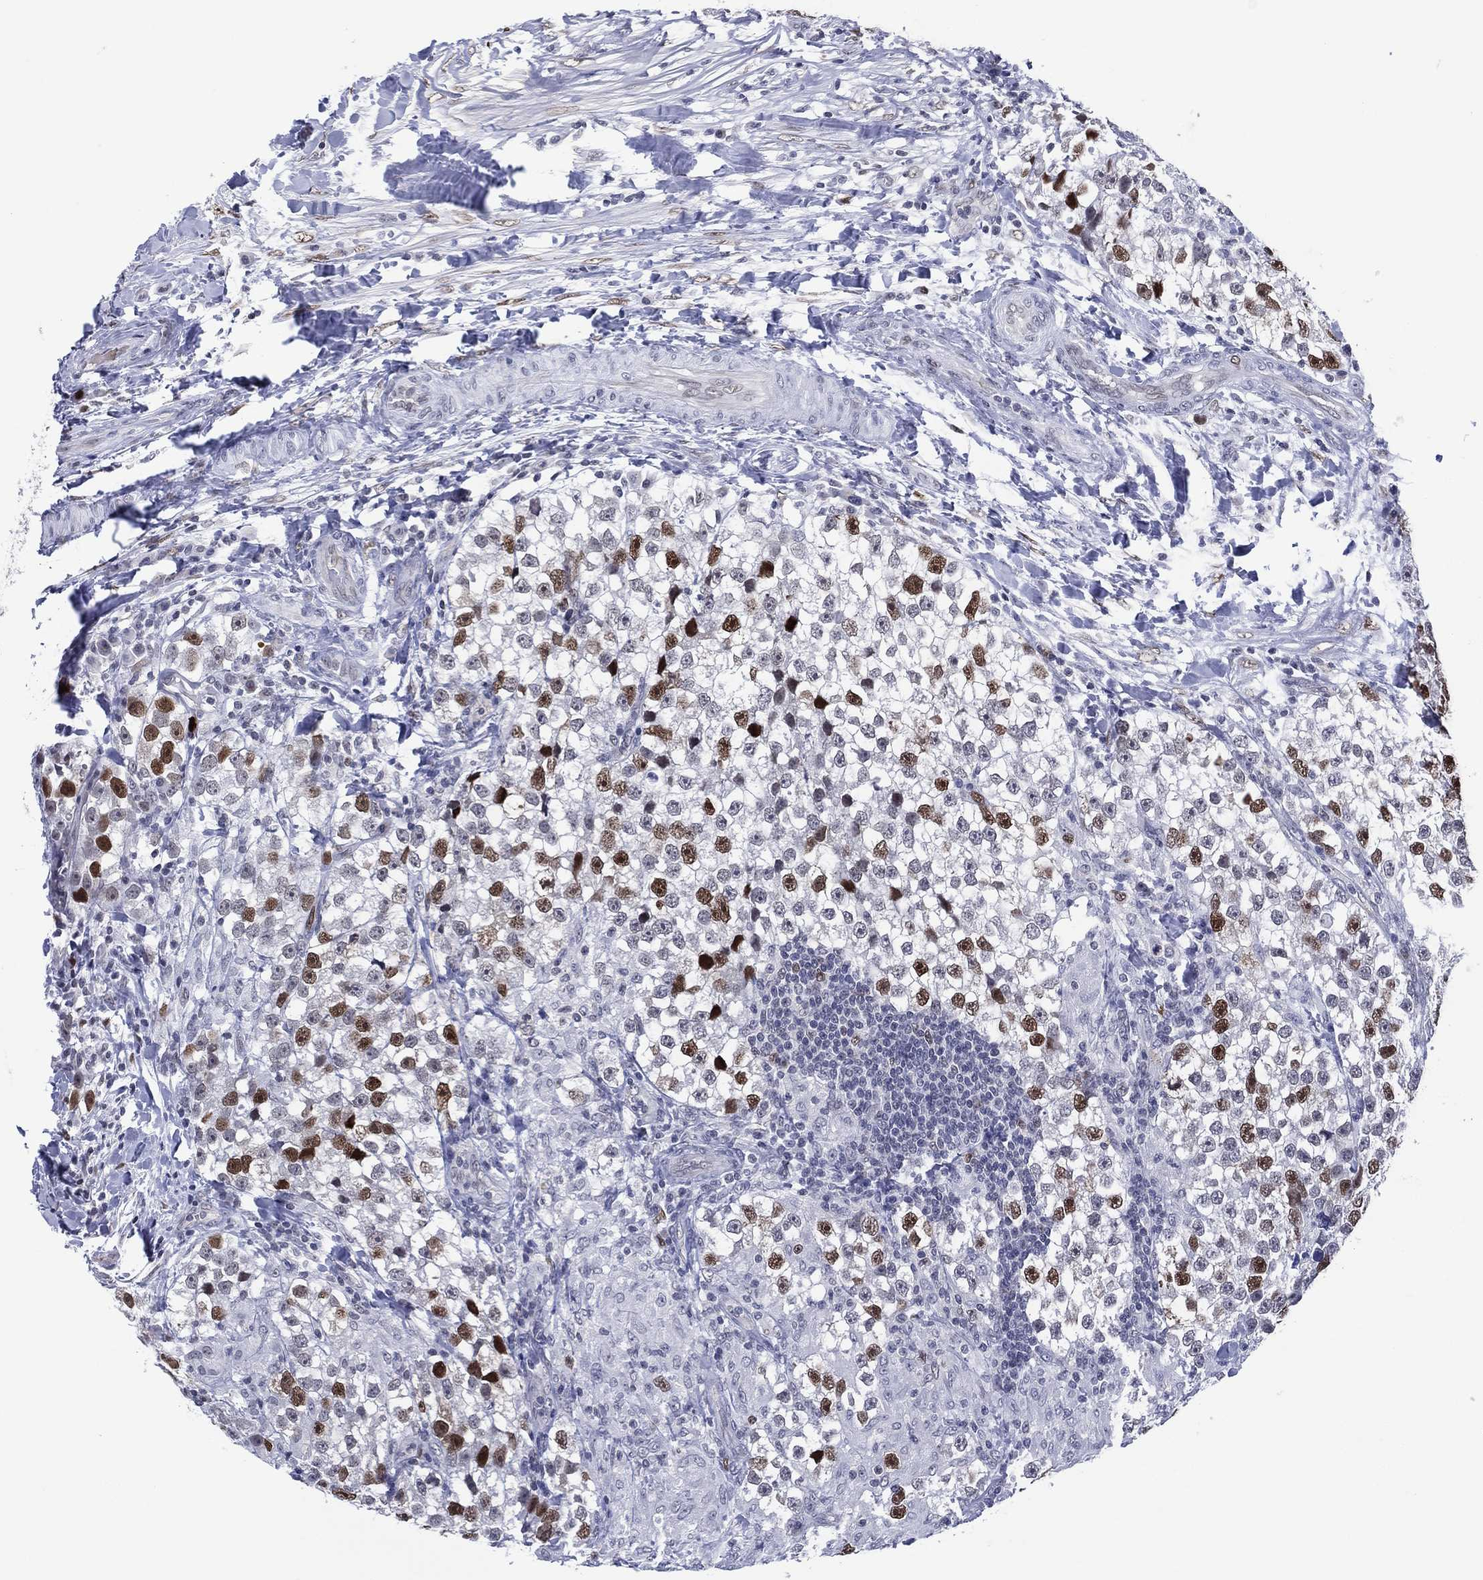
{"staining": {"intensity": "strong", "quantity": "<25%", "location": "nuclear"}, "tissue": "testis cancer", "cell_type": "Tumor cells", "image_type": "cancer", "snomed": [{"axis": "morphology", "description": "Seminoma, NOS"}, {"axis": "topography", "description": "Testis"}], "caption": "The micrograph shows a brown stain indicating the presence of a protein in the nuclear of tumor cells in testis cancer (seminoma).", "gene": "GATA6", "patient": {"sex": "male", "age": 46}}